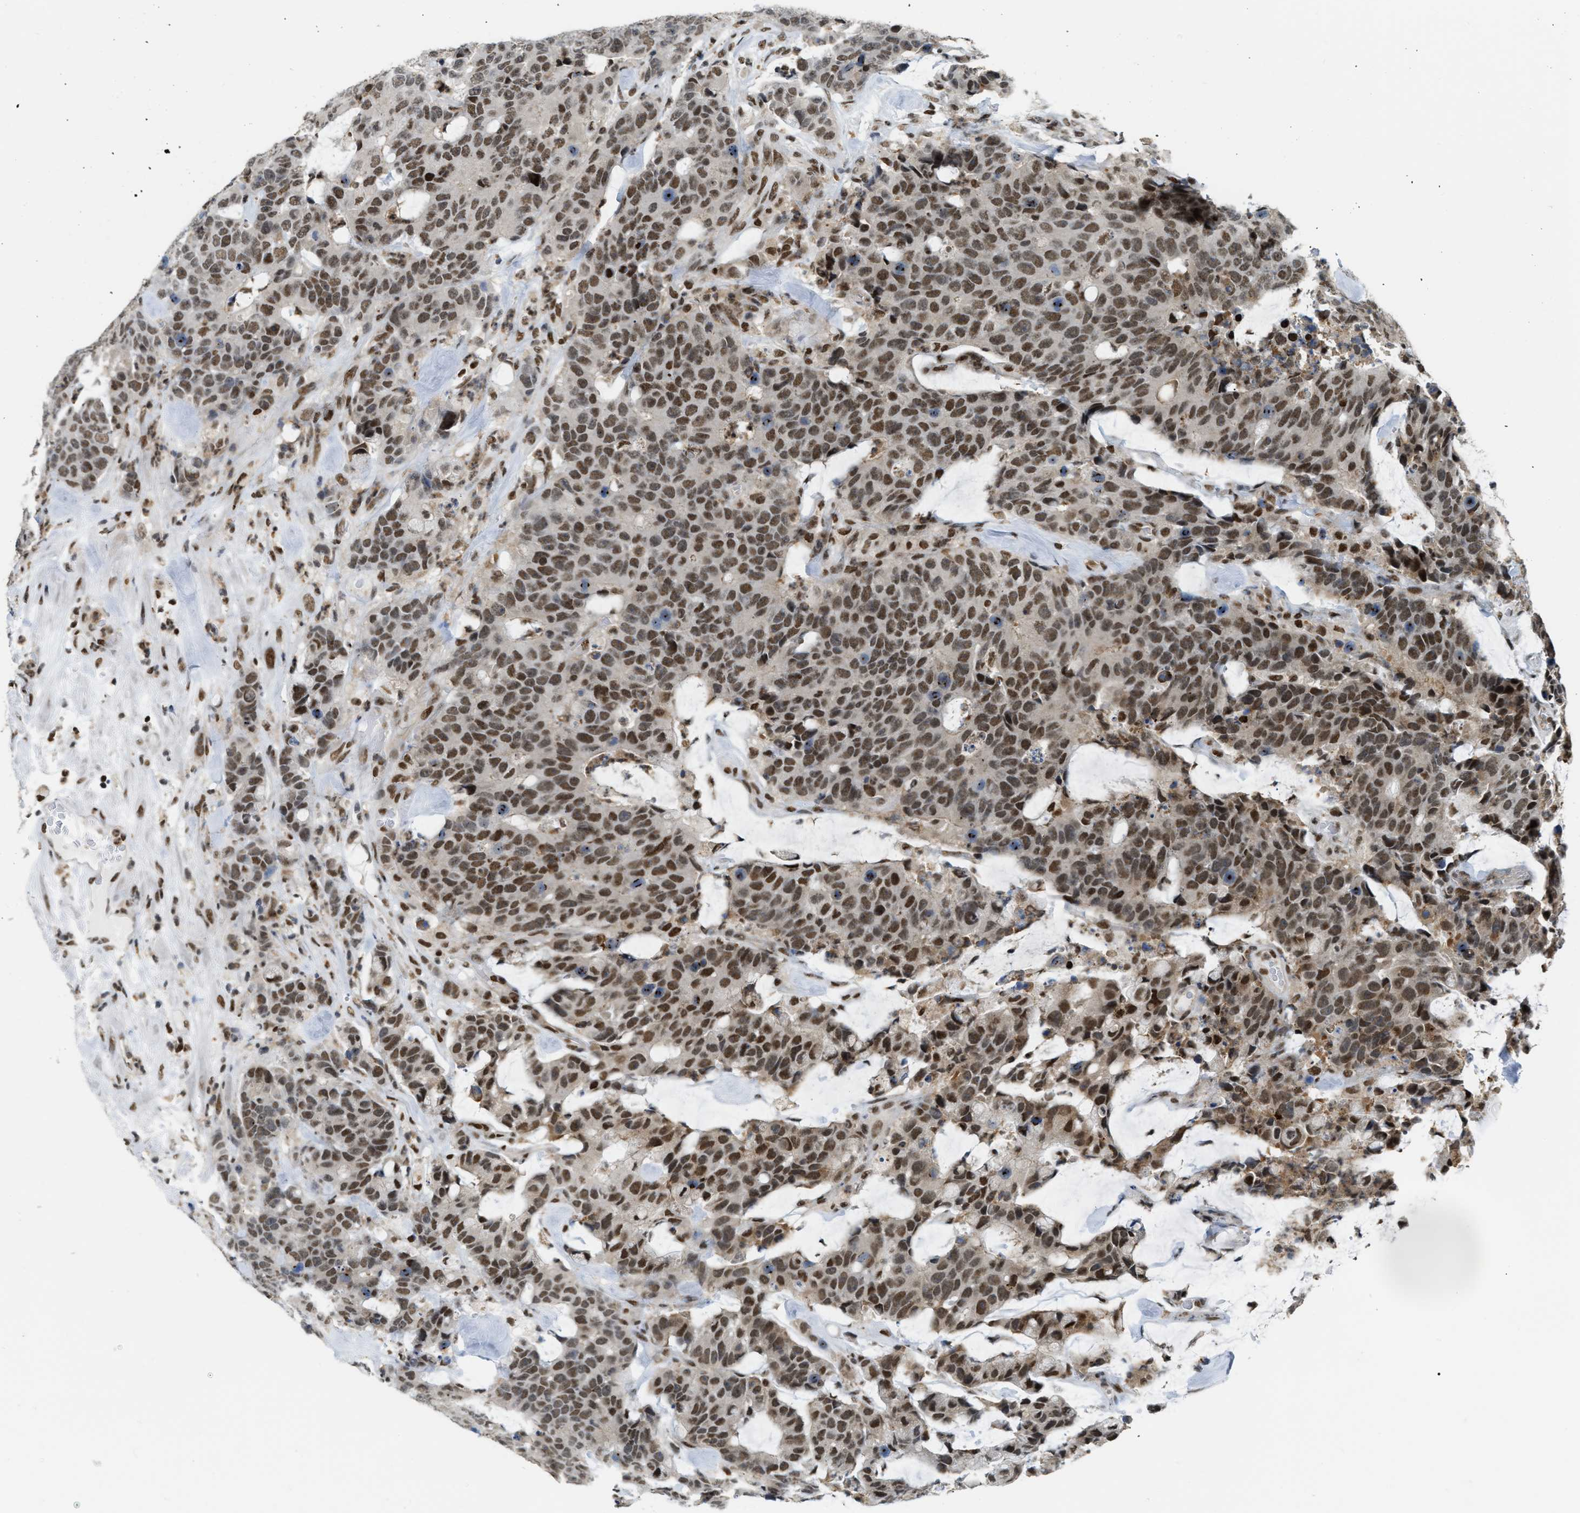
{"staining": {"intensity": "moderate", "quantity": ">75%", "location": "nuclear"}, "tissue": "colorectal cancer", "cell_type": "Tumor cells", "image_type": "cancer", "snomed": [{"axis": "morphology", "description": "Adenocarcinoma, NOS"}, {"axis": "topography", "description": "Colon"}], "caption": "Colorectal cancer stained for a protein exhibits moderate nuclear positivity in tumor cells.", "gene": "NUMA1", "patient": {"sex": "female", "age": 86}}